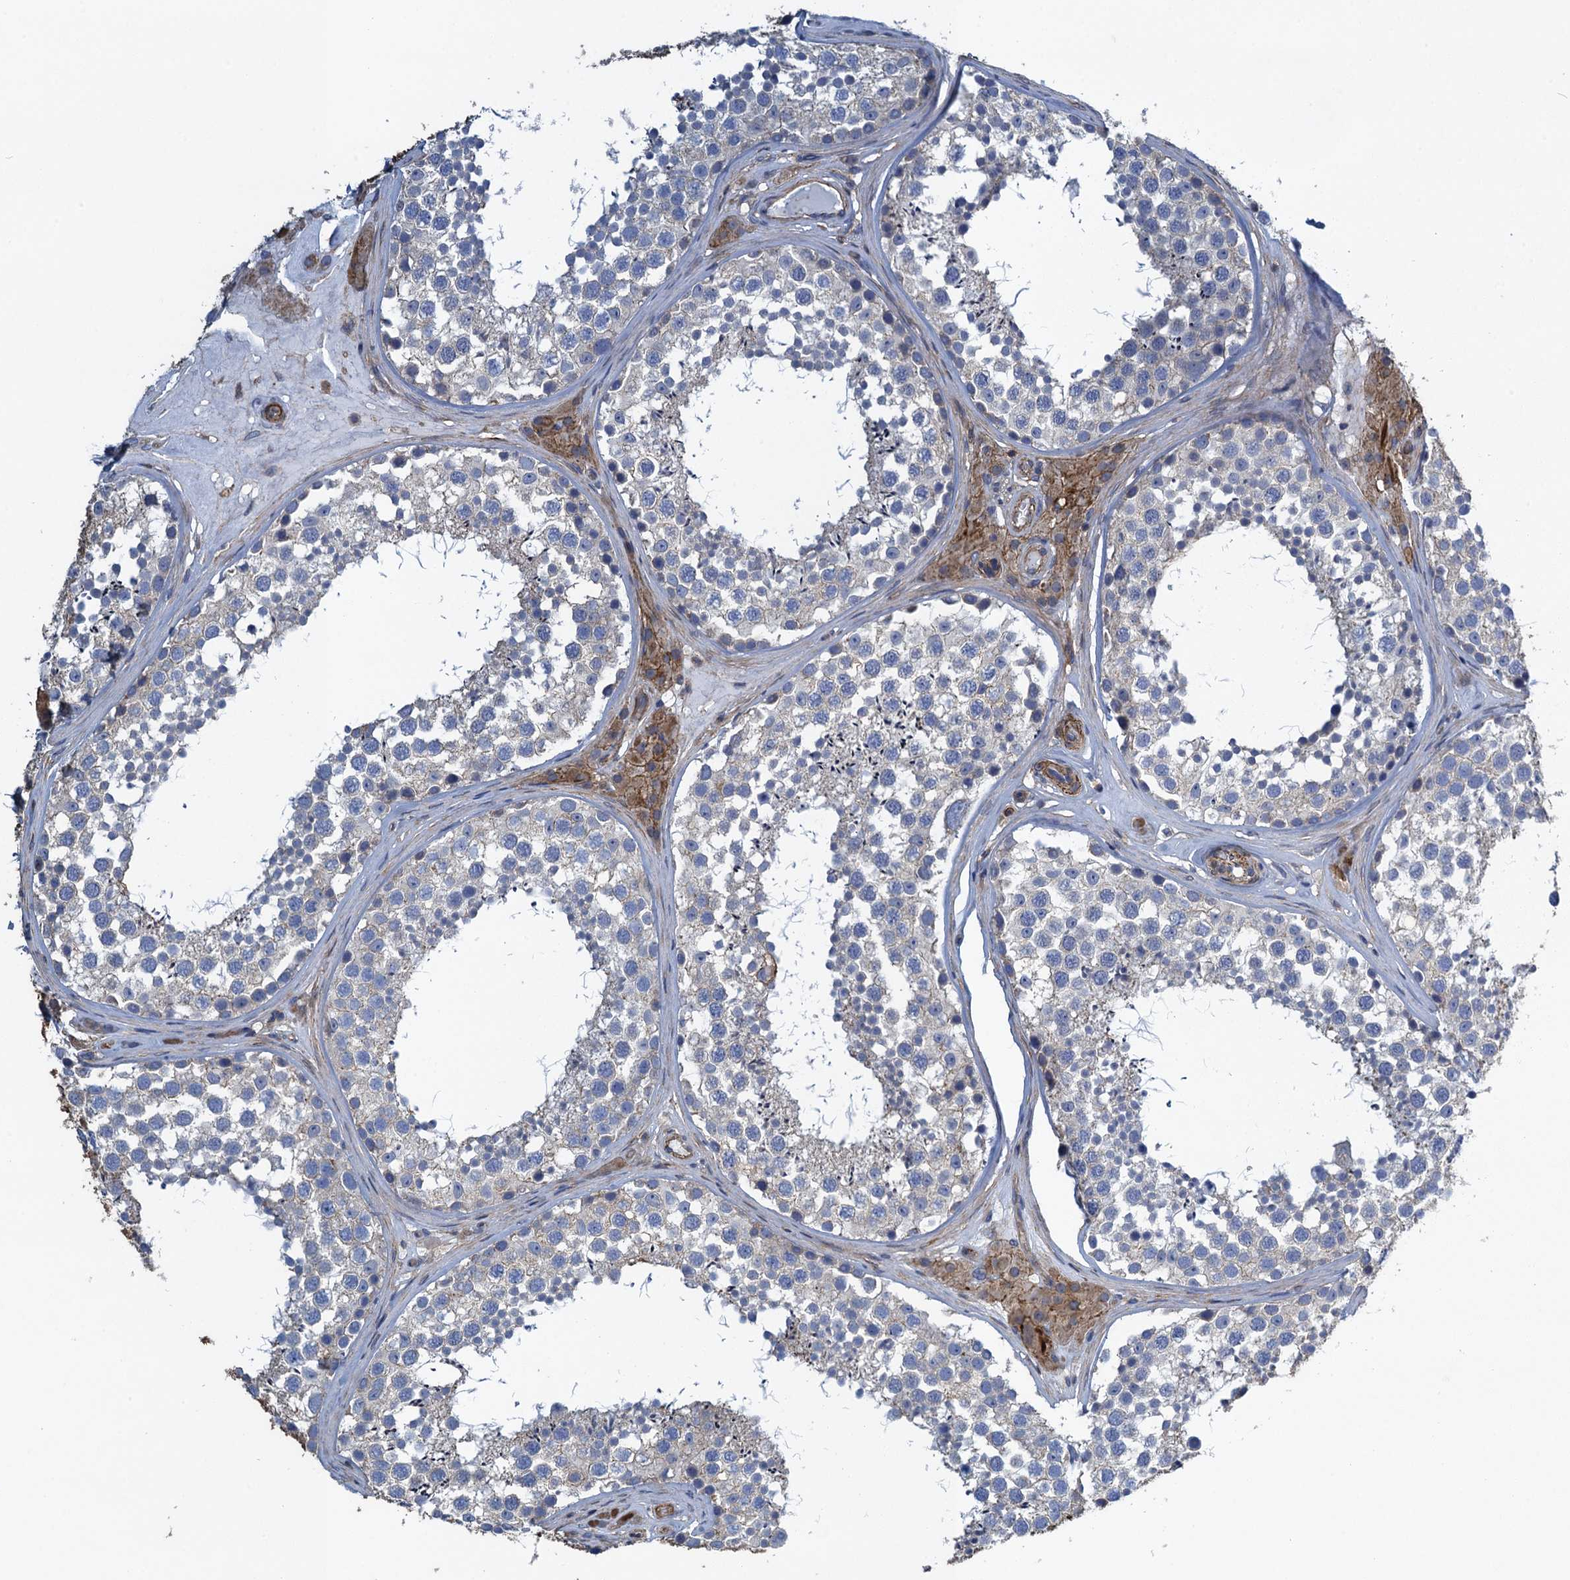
{"staining": {"intensity": "weak", "quantity": "<25%", "location": "cytoplasmic/membranous"}, "tissue": "testis", "cell_type": "Cells in seminiferous ducts", "image_type": "normal", "snomed": [{"axis": "morphology", "description": "Normal tissue, NOS"}, {"axis": "topography", "description": "Testis"}], "caption": "Micrograph shows no protein expression in cells in seminiferous ducts of unremarkable testis.", "gene": "PROSER2", "patient": {"sex": "male", "age": 46}}